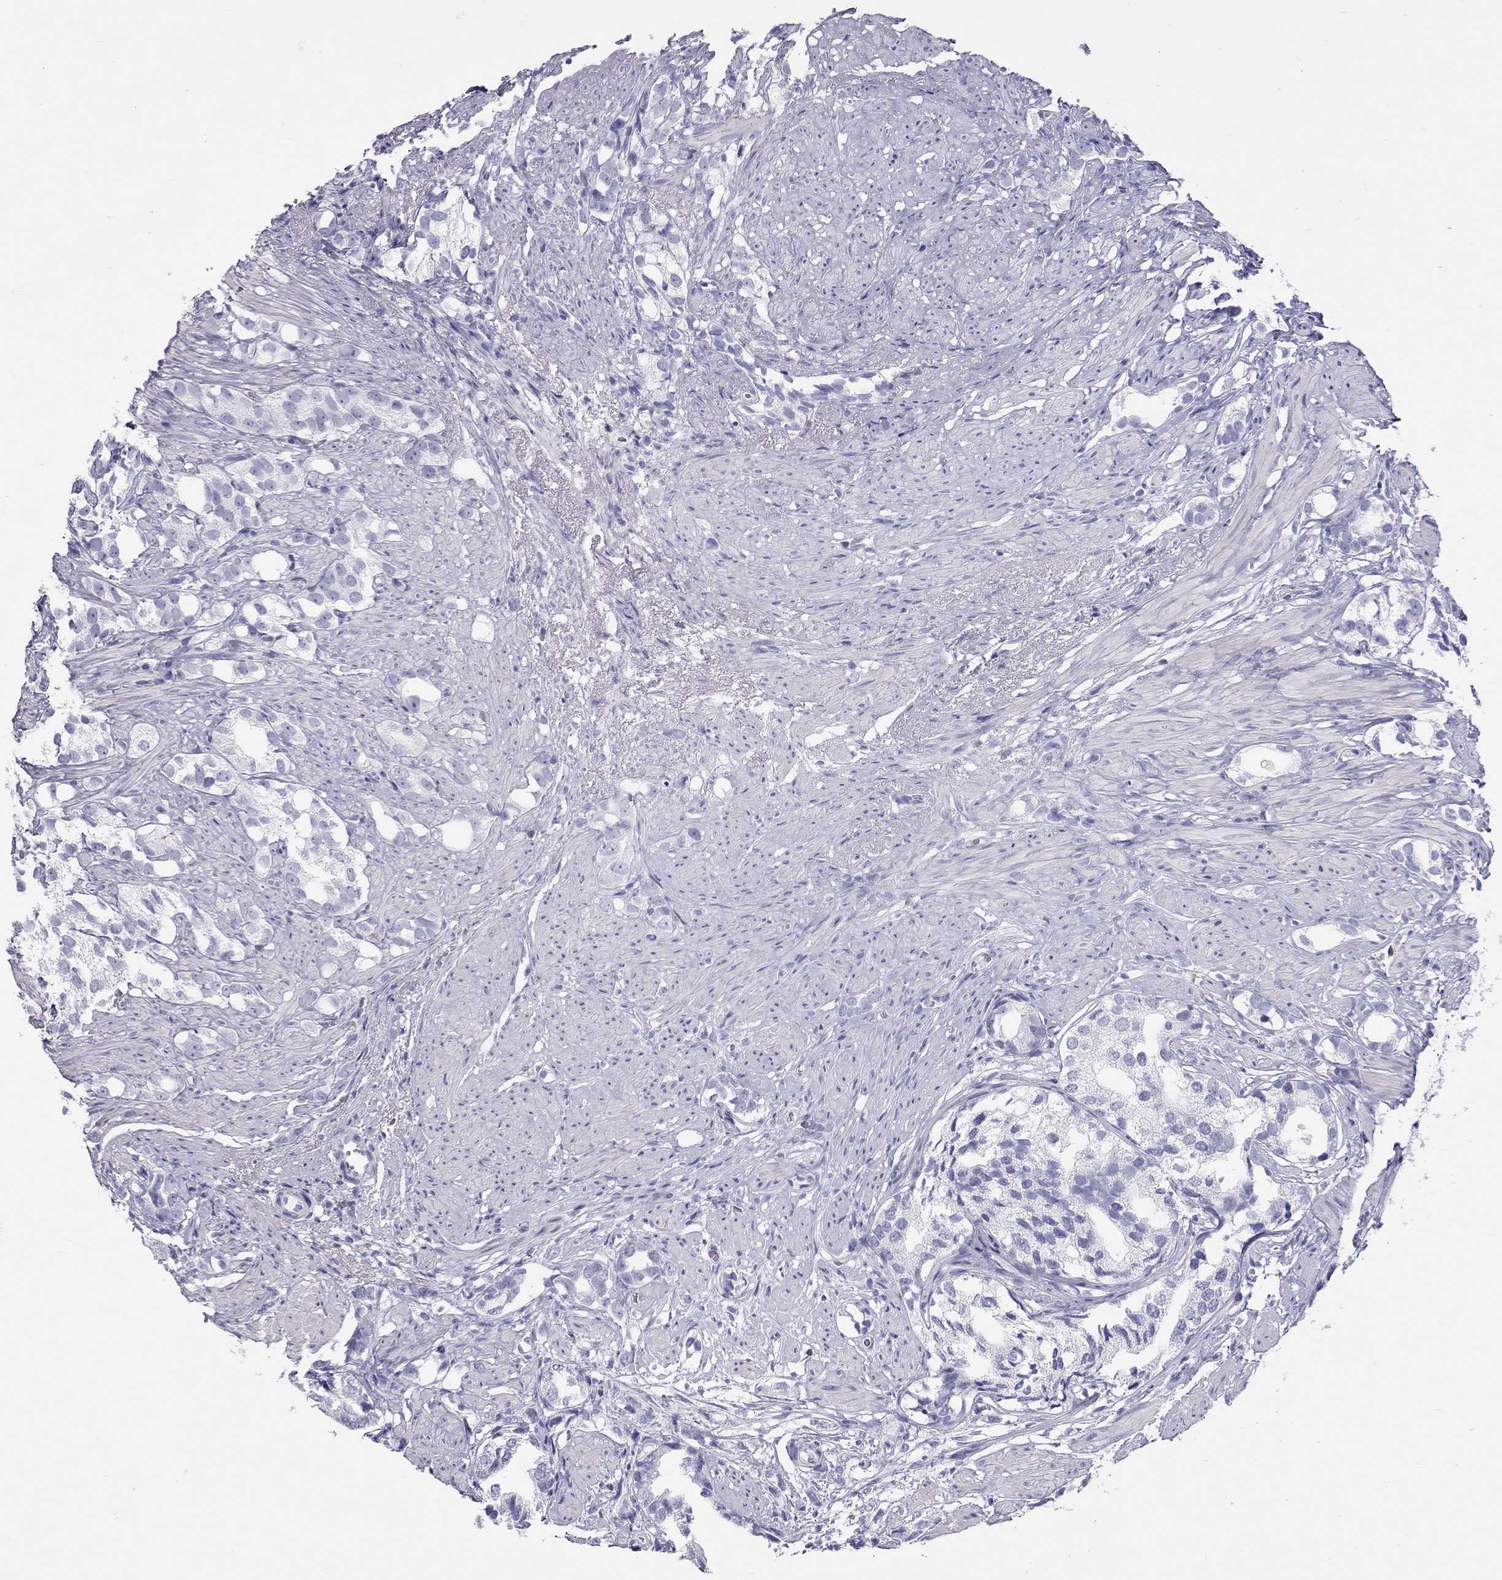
{"staining": {"intensity": "negative", "quantity": "none", "location": "none"}, "tissue": "prostate cancer", "cell_type": "Tumor cells", "image_type": "cancer", "snomed": [{"axis": "morphology", "description": "Adenocarcinoma, High grade"}, {"axis": "topography", "description": "Prostate"}], "caption": "High power microscopy histopathology image of an immunohistochemistry micrograph of prostate cancer (high-grade adenocarcinoma), revealing no significant positivity in tumor cells.", "gene": "STAG3", "patient": {"sex": "male", "age": 82}}